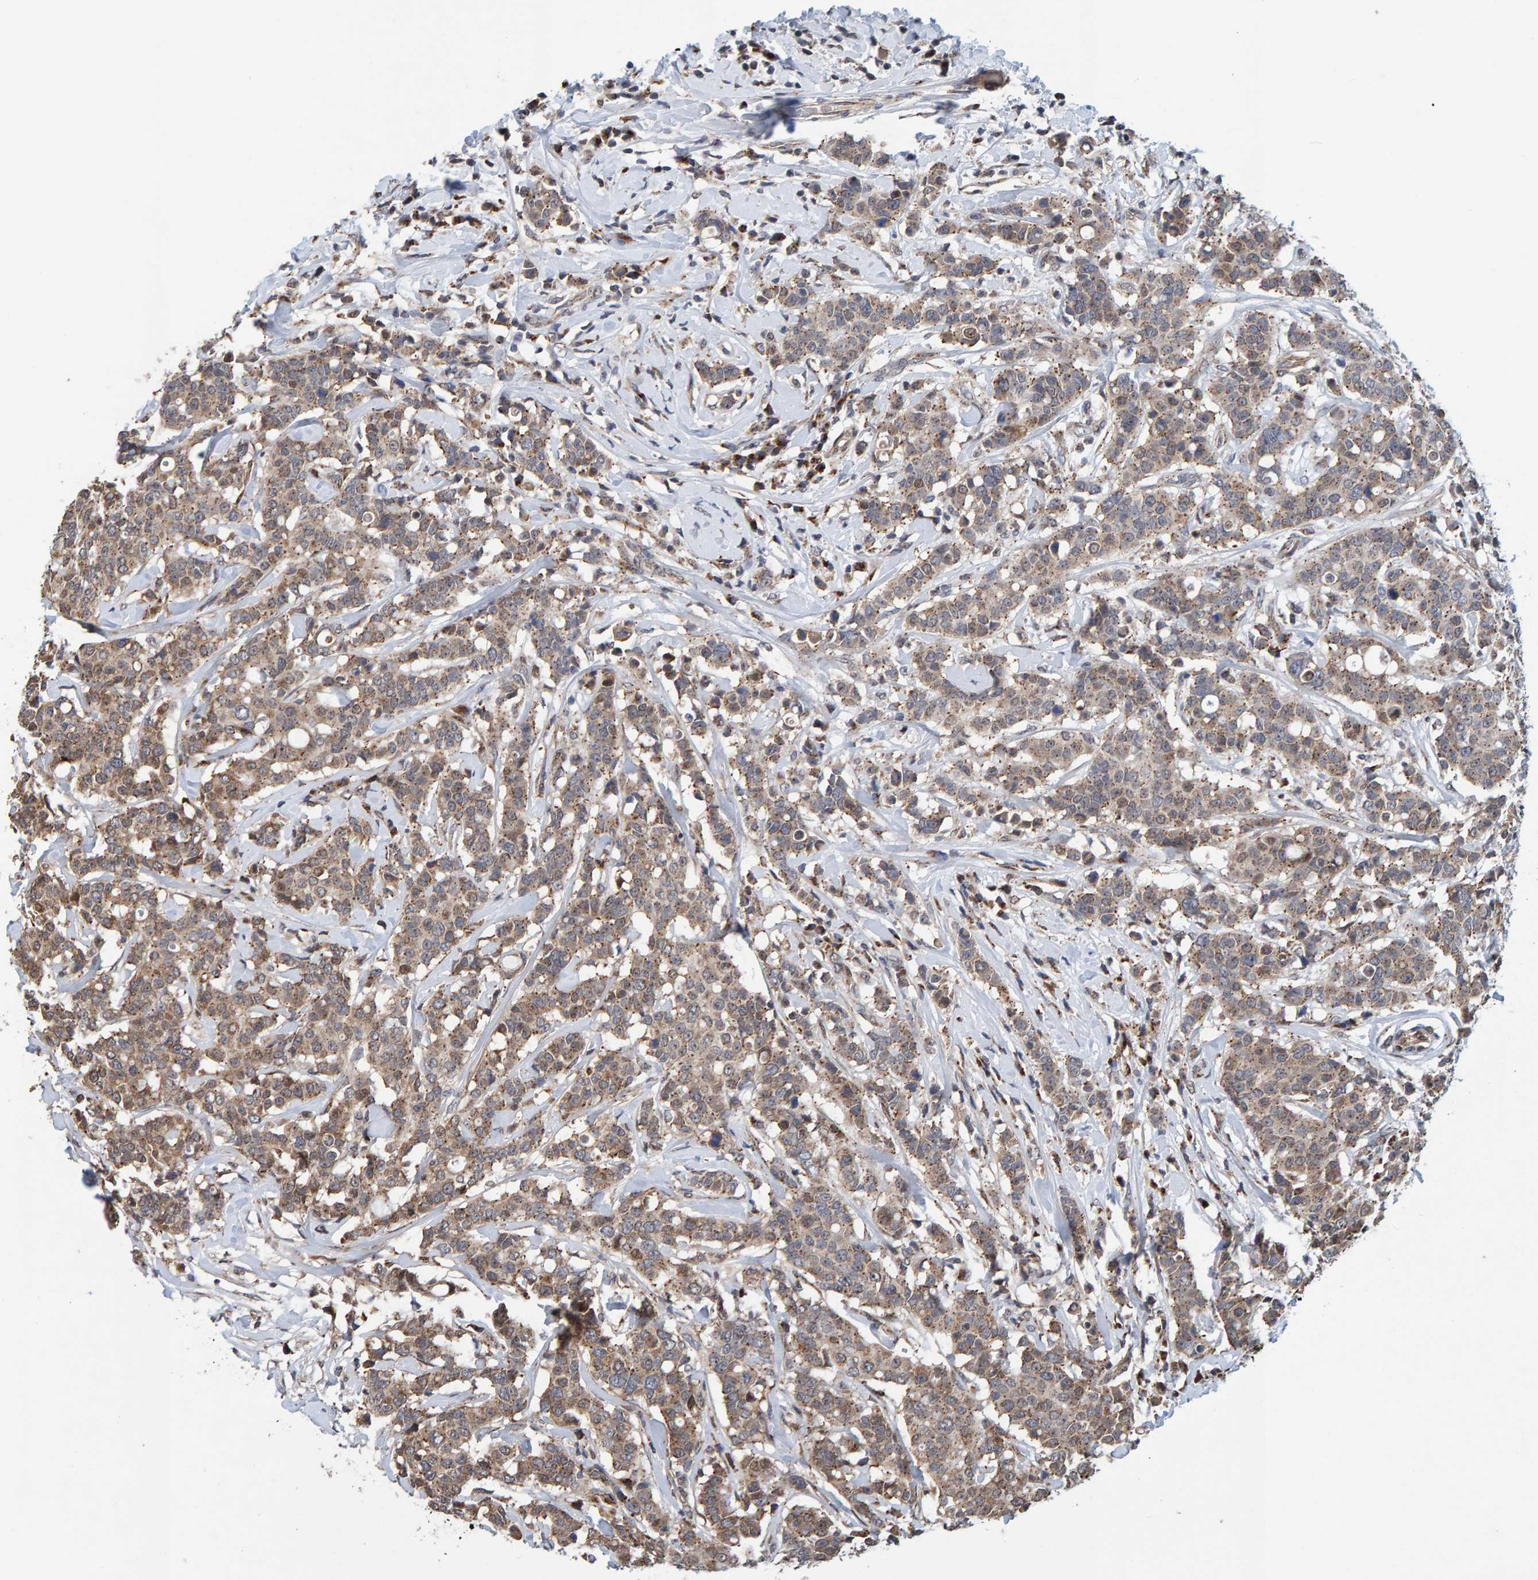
{"staining": {"intensity": "weak", "quantity": ">75%", "location": "cytoplasmic/membranous"}, "tissue": "breast cancer", "cell_type": "Tumor cells", "image_type": "cancer", "snomed": [{"axis": "morphology", "description": "Duct carcinoma"}, {"axis": "topography", "description": "Breast"}], "caption": "Immunohistochemical staining of breast cancer (infiltrating ductal carcinoma) shows low levels of weak cytoplasmic/membranous protein positivity in about >75% of tumor cells. (DAB (3,3'-diaminobenzidine) = brown stain, brightfield microscopy at high magnification).", "gene": "CCDC25", "patient": {"sex": "female", "age": 27}}